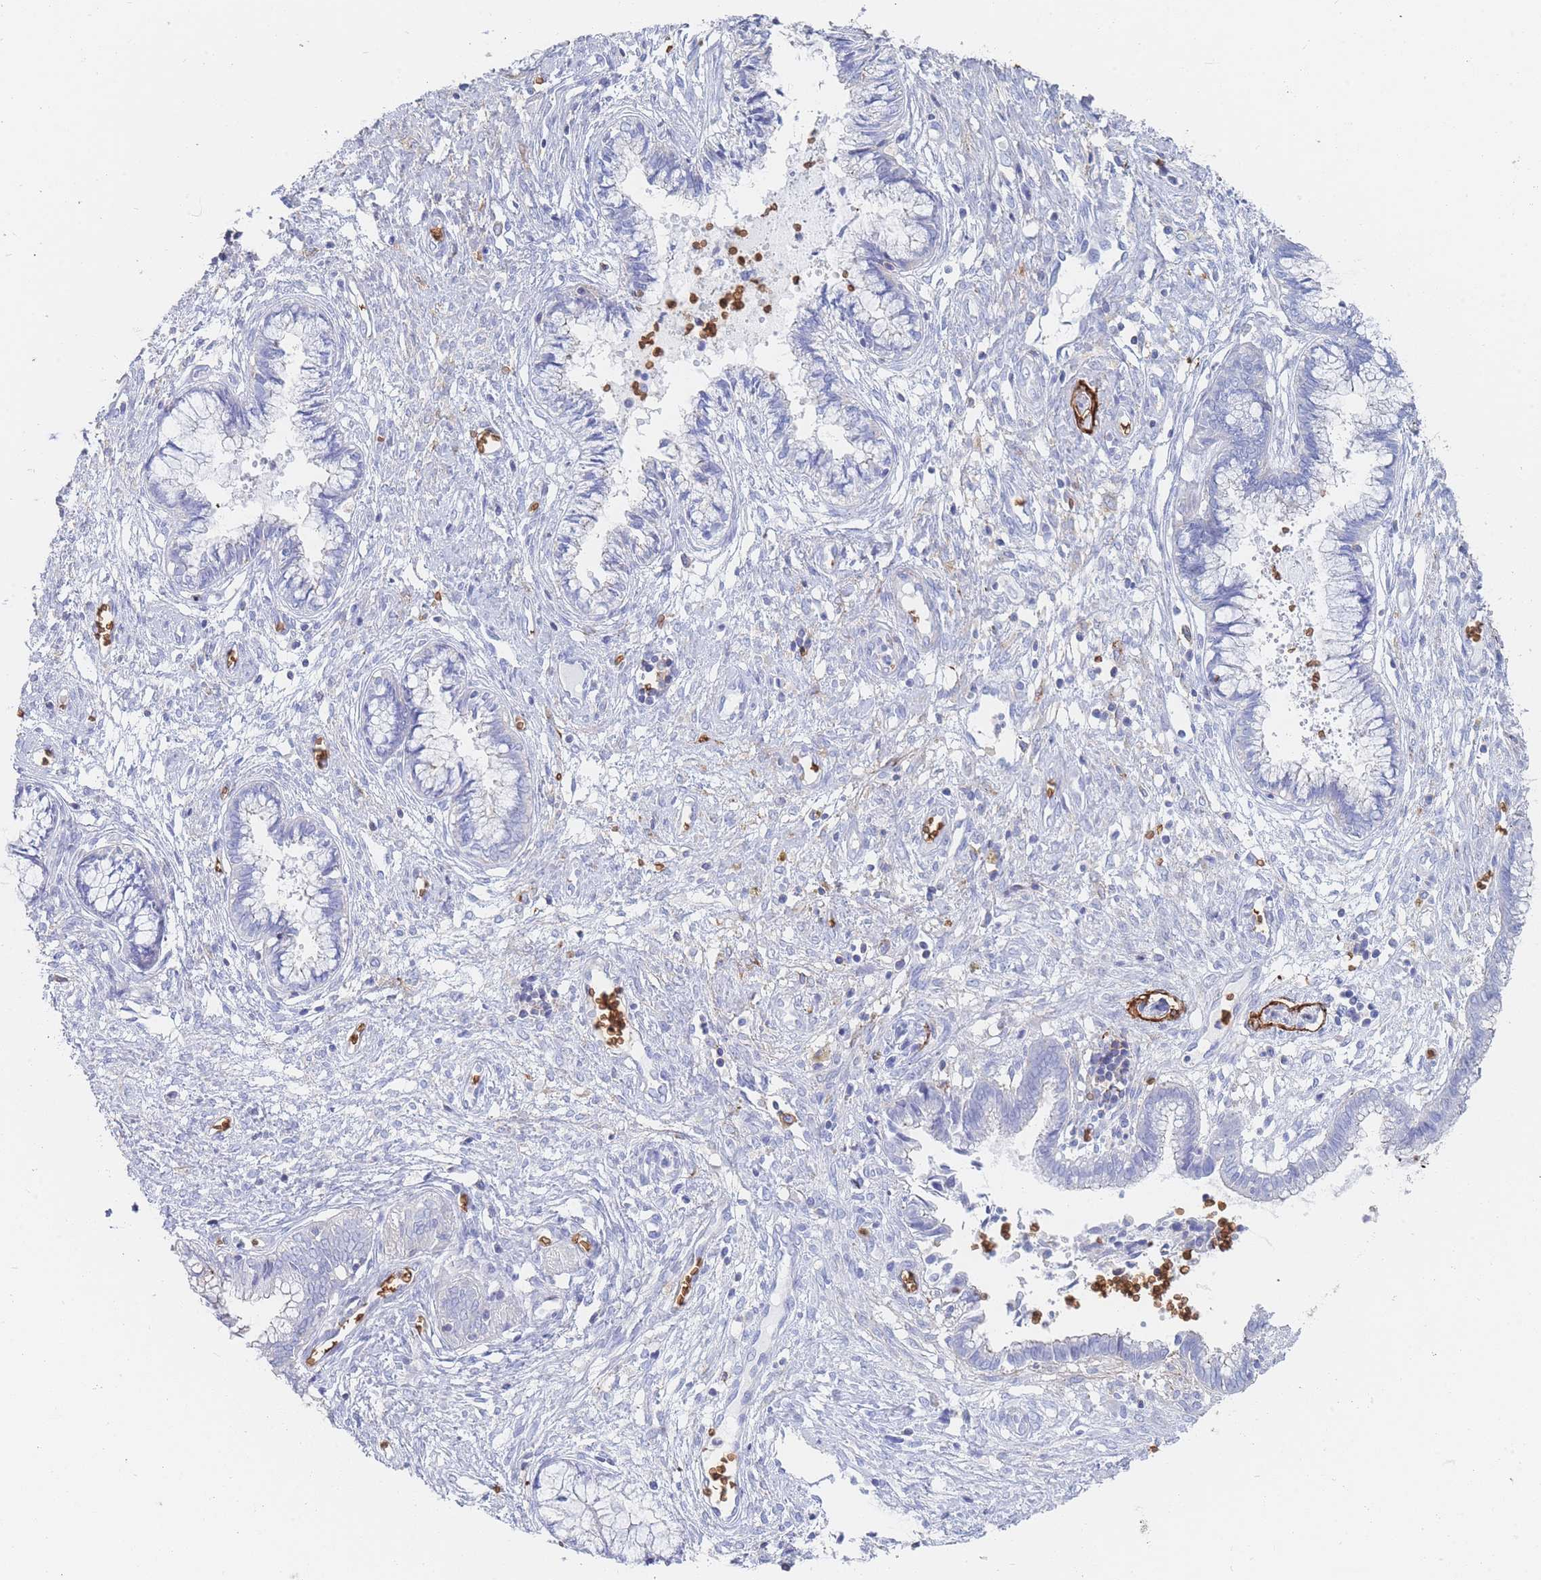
{"staining": {"intensity": "strong", "quantity": "<25%", "location": "cytoplasmic/membranous"}, "tissue": "cervical cancer", "cell_type": "Tumor cells", "image_type": "cancer", "snomed": [{"axis": "morphology", "description": "Adenocarcinoma, NOS"}, {"axis": "topography", "description": "Cervix"}], "caption": "Protein staining displays strong cytoplasmic/membranous expression in approximately <25% of tumor cells in cervical adenocarcinoma.", "gene": "SLC2A1", "patient": {"sex": "female", "age": 44}}